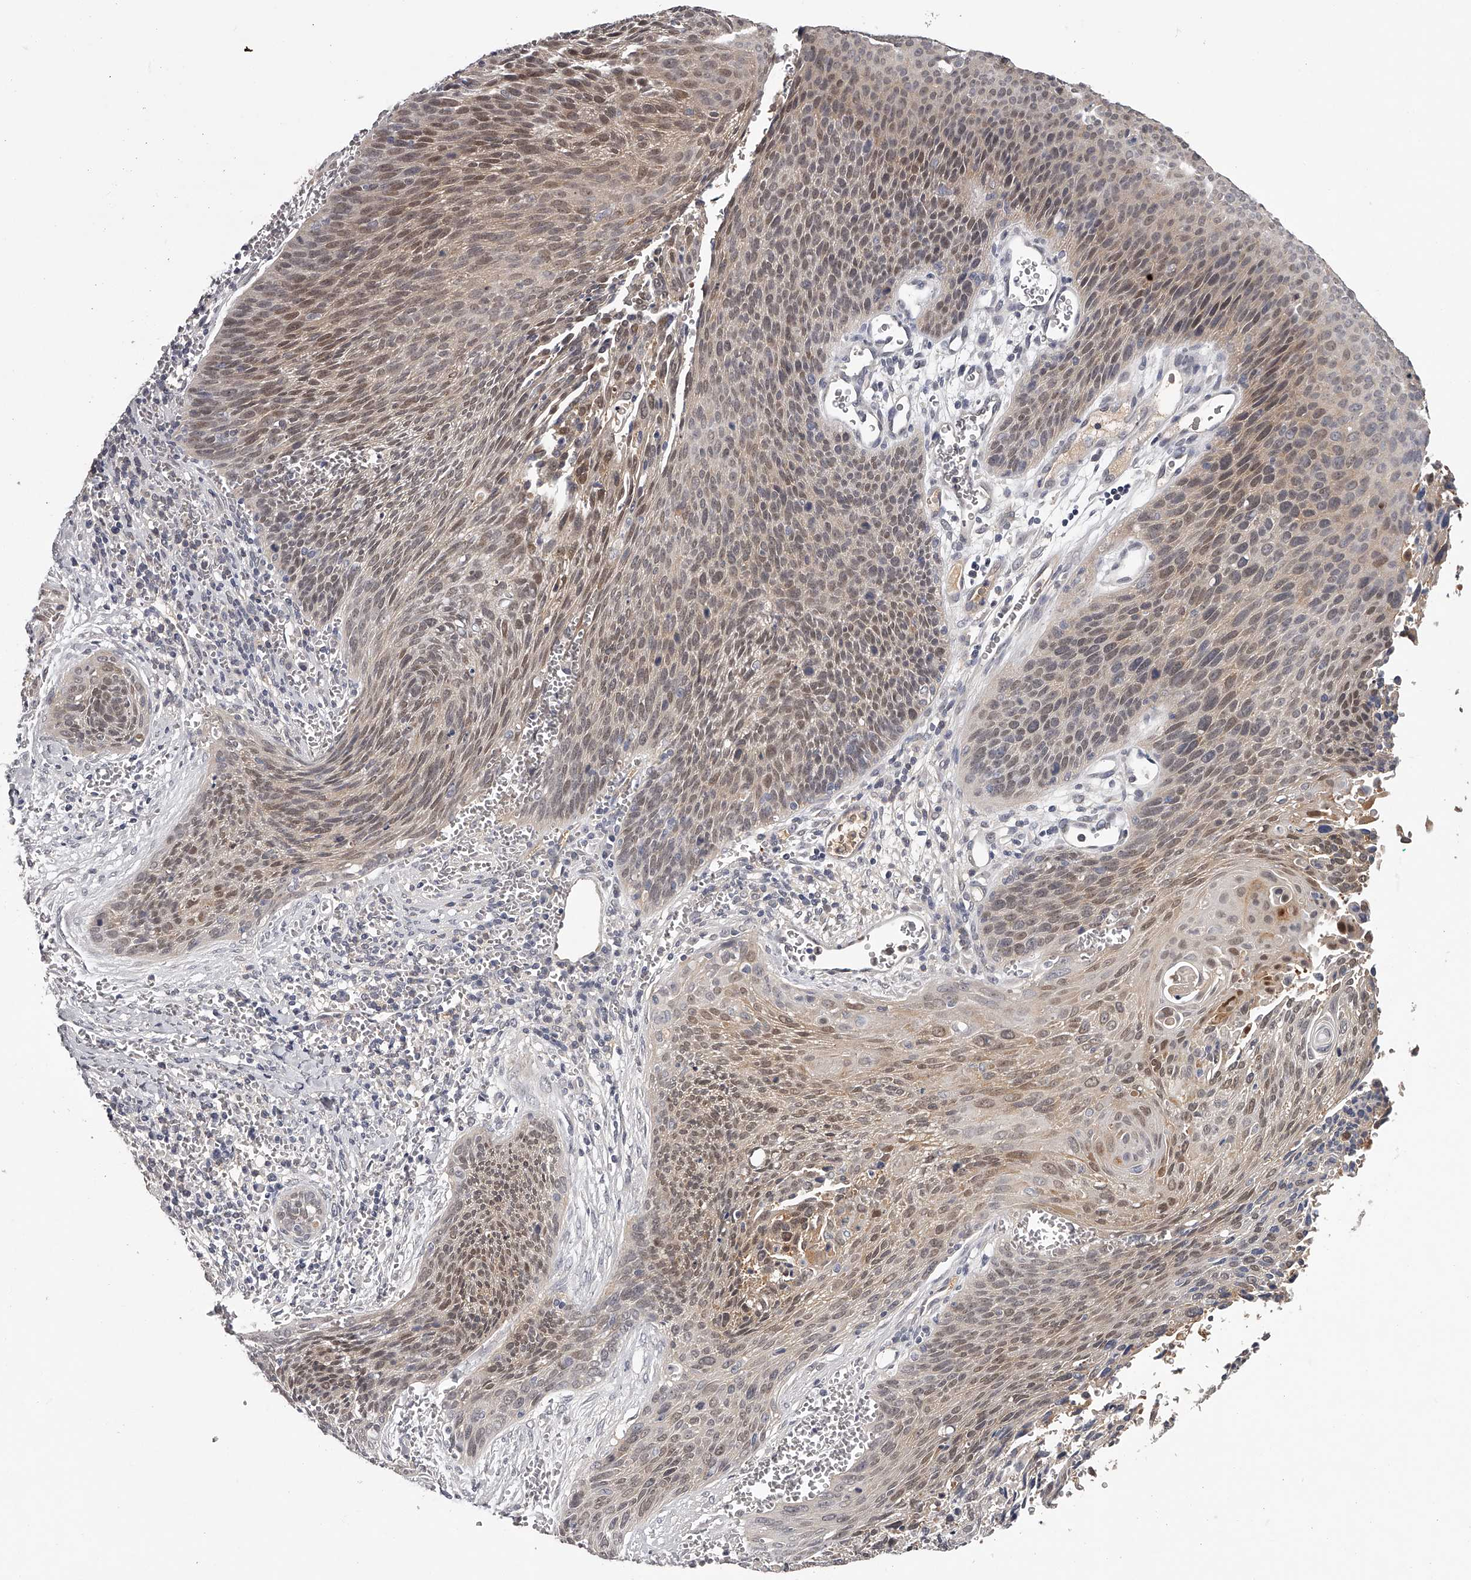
{"staining": {"intensity": "moderate", "quantity": "25%-75%", "location": "cytoplasmic/membranous,nuclear"}, "tissue": "cervical cancer", "cell_type": "Tumor cells", "image_type": "cancer", "snomed": [{"axis": "morphology", "description": "Squamous cell carcinoma, NOS"}, {"axis": "topography", "description": "Cervix"}], "caption": "Squamous cell carcinoma (cervical) stained for a protein (brown) shows moderate cytoplasmic/membranous and nuclear positive expression in approximately 25%-75% of tumor cells.", "gene": "GGCT", "patient": {"sex": "female", "age": 55}}